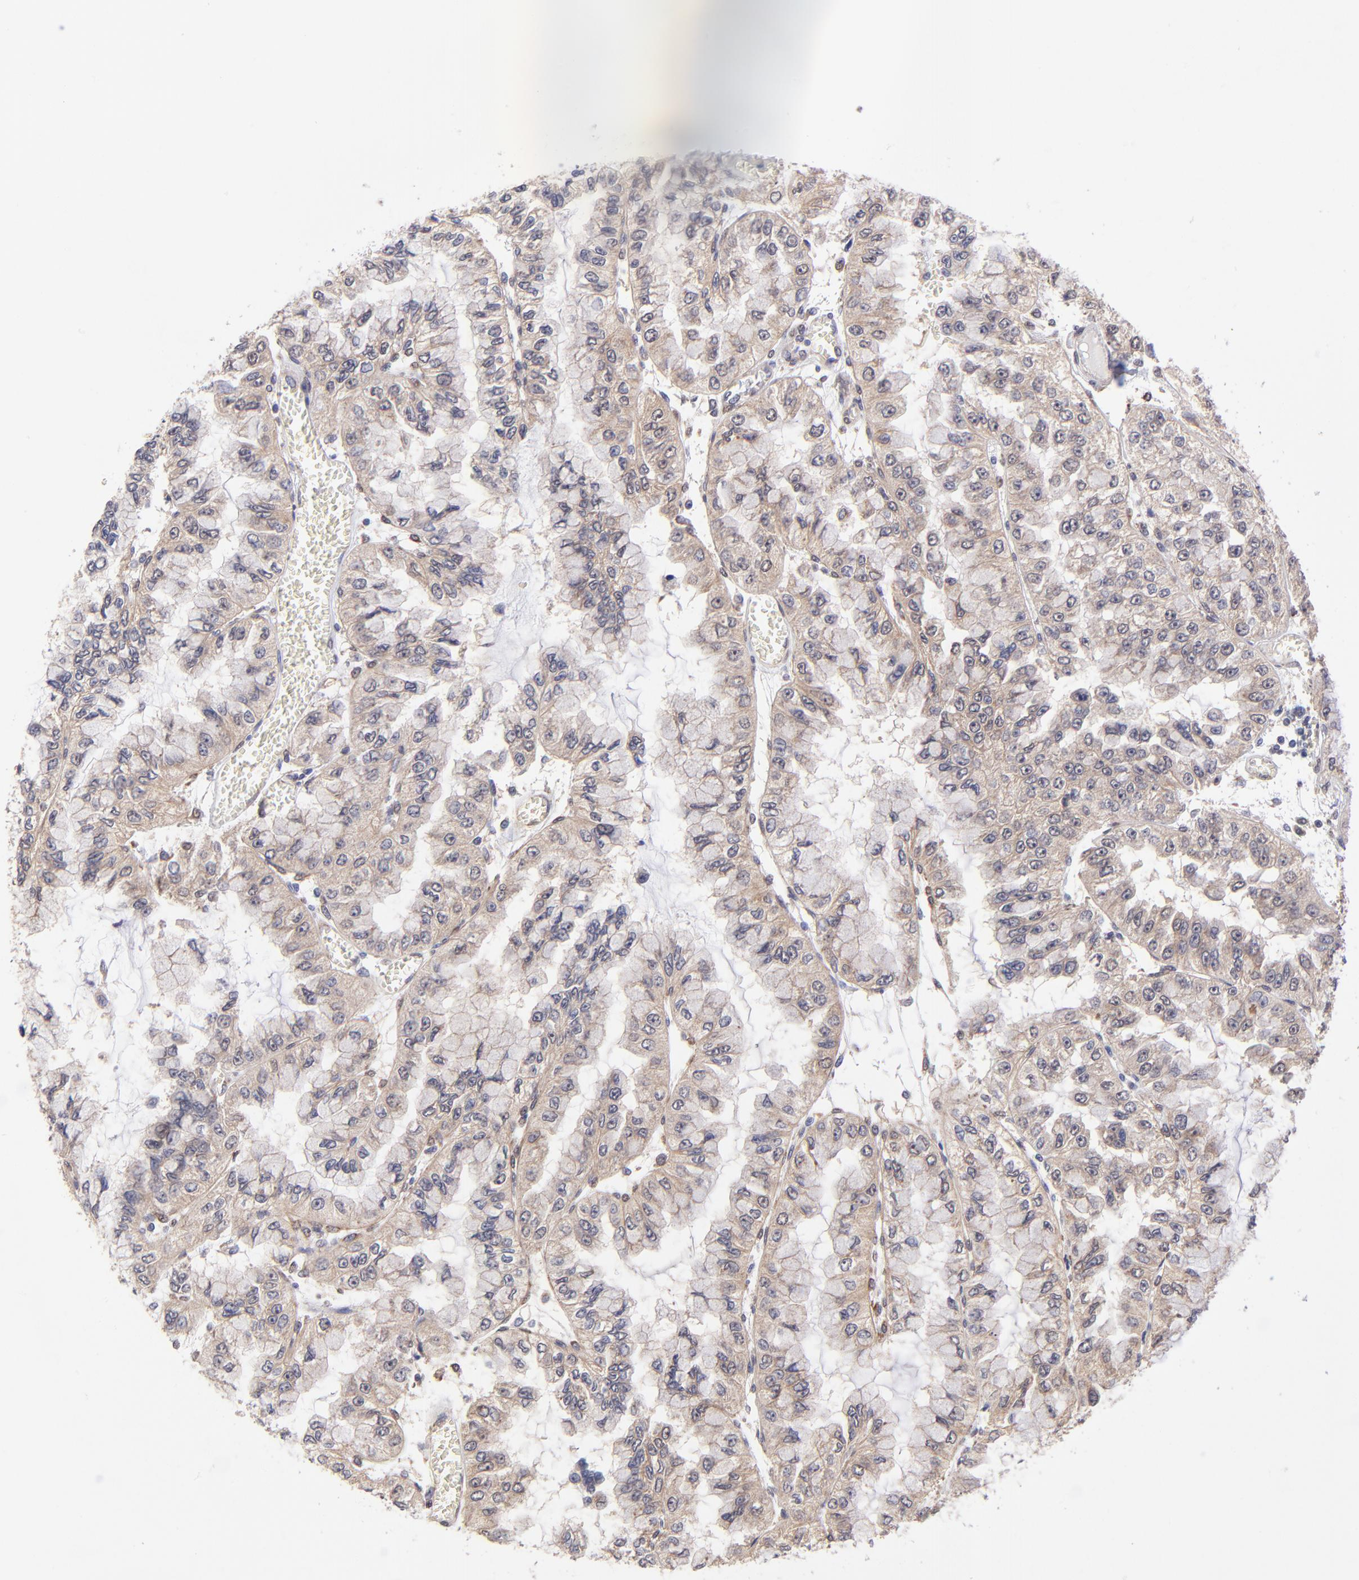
{"staining": {"intensity": "moderate", "quantity": "25%-75%", "location": "cytoplasmic/membranous"}, "tissue": "liver cancer", "cell_type": "Tumor cells", "image_type": "cancer", "snomed": [{"axis": "morphology", "description": "Cholangiocarcinoma"}, {"axis": "topography", "description": "Liver"}], "caption": "Human cholangiocarcinoma (liver) stained for a protein (brown) reveals moderate cytoplasmic/membranous positive expression in approximately 25%-75% of tumor cells.", "gene": "UBE2H", "patient": {"sex": "female", "age": 79}}